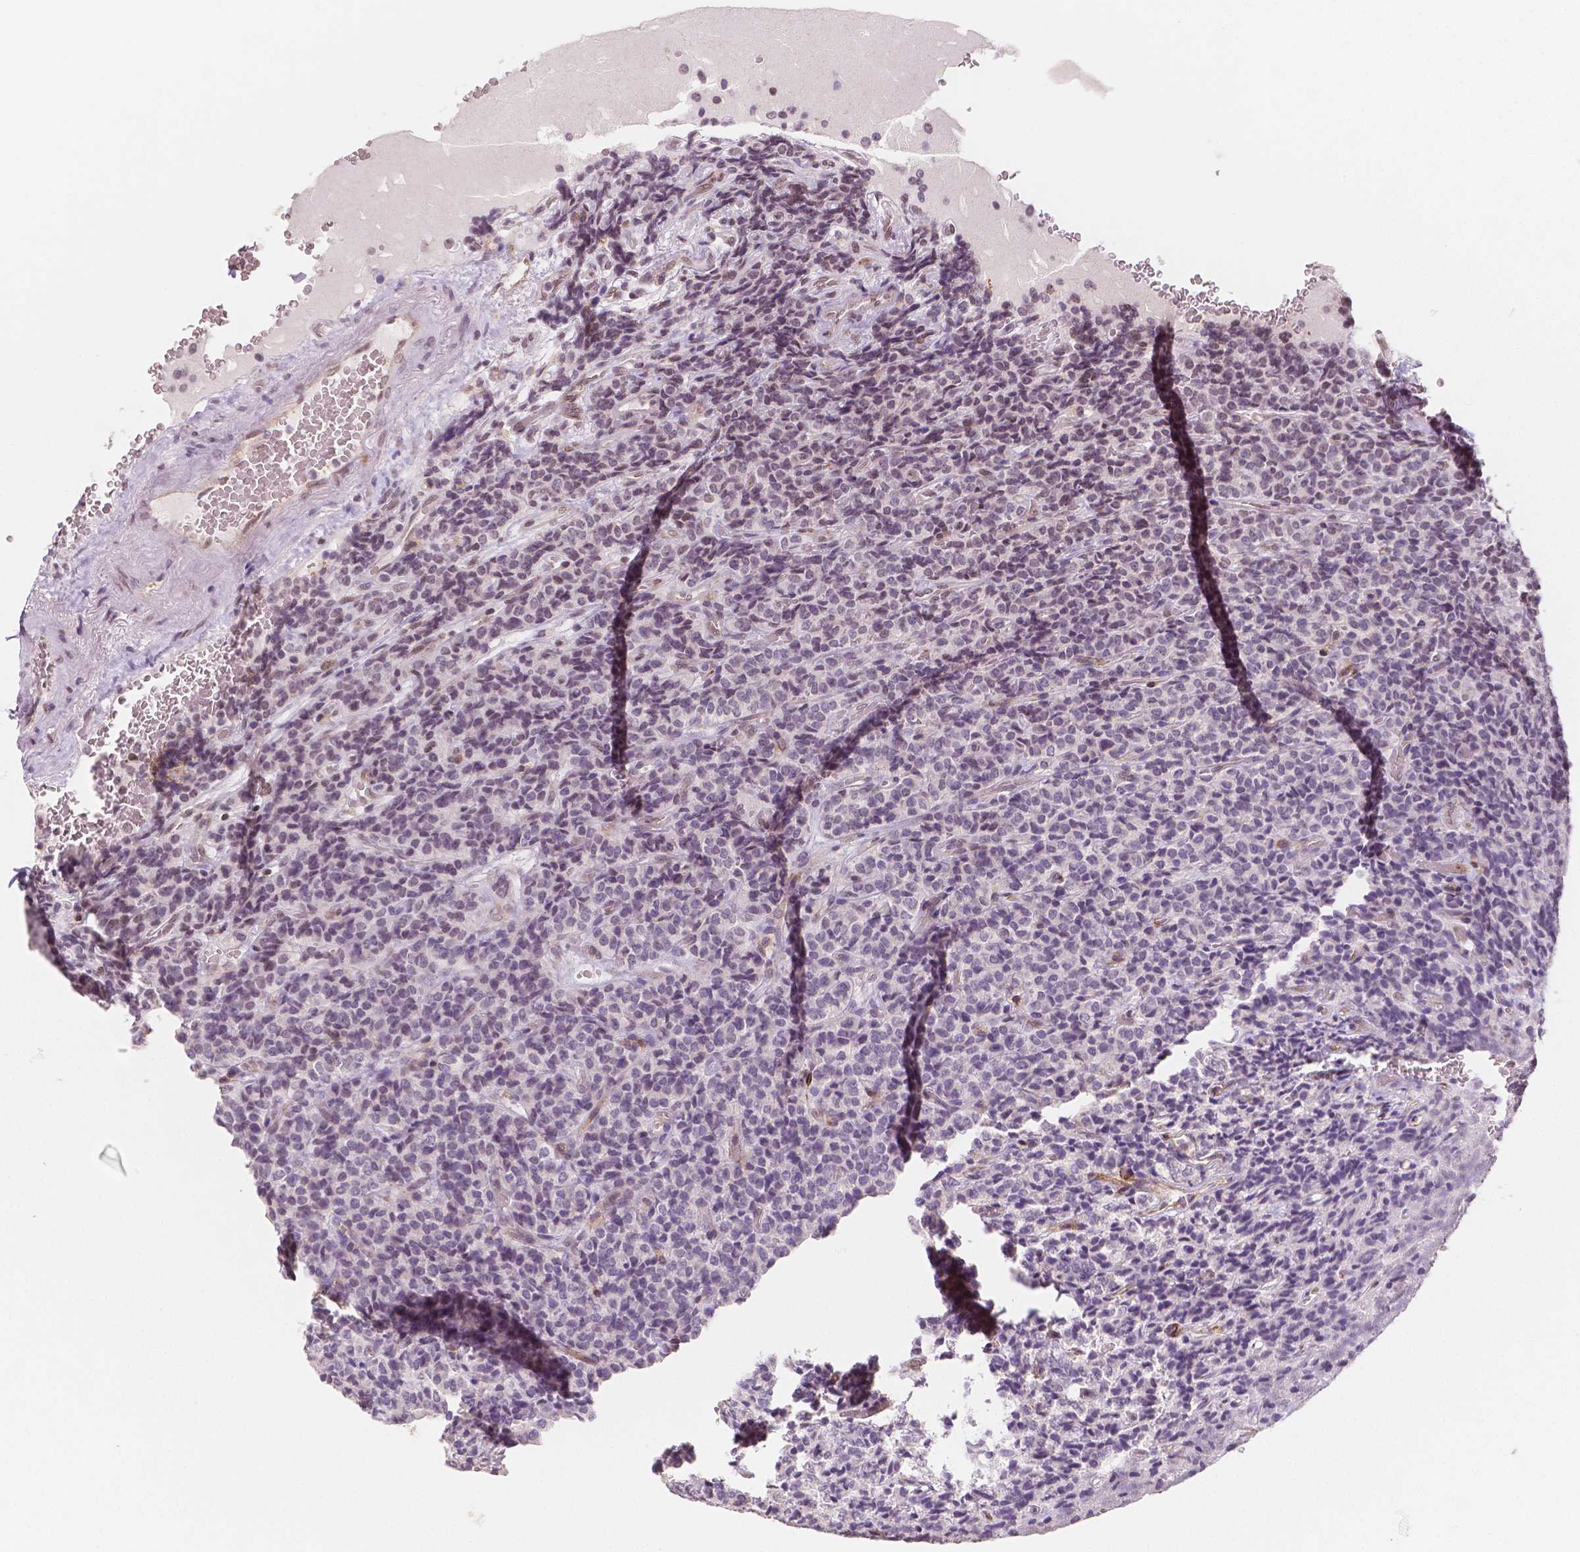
{"staining": {"intensity": "weak", "quantity": "25%-75%", "location": "nuclear"}, "tissue": "carcinoid", "cell_type": "Tumor cells", "image_type": "cancer", "snomed": [{"axis": "morphology", "description": "Carcinoid, malignant, NOS"}, {"axis": "topography", "description": "Pancreas"}], "caption": "Carcinoid stained for a protein displays weak nuclear positivity in tumor cells.", "gene": "KDM5B", "patient": {"sex": "male", "age": 36}}